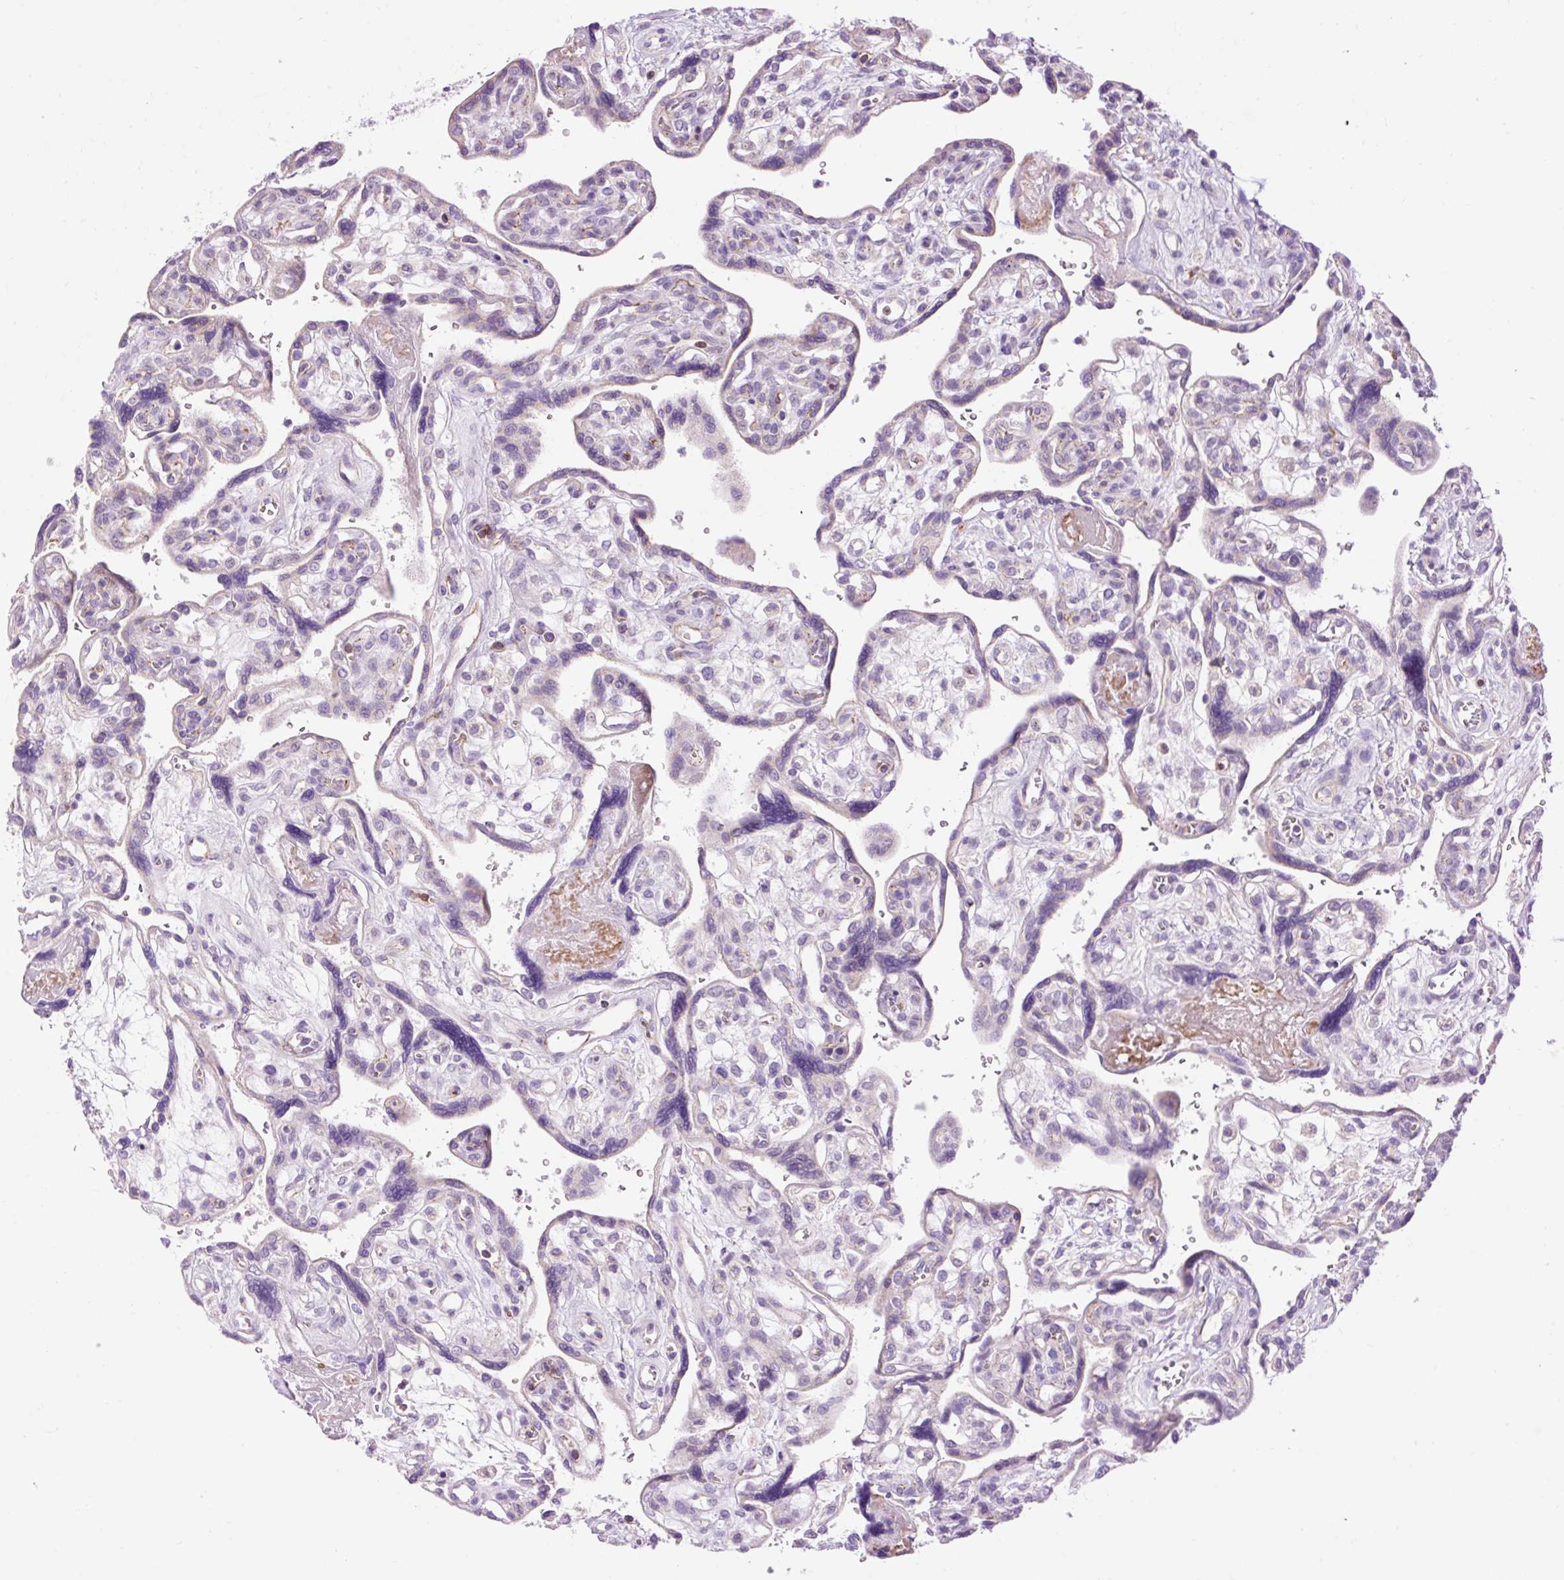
{"staining": {"intensity": "moderate", "quantity": ">75%", "location": "cytoplasmic/membranous"}, "tissue": "placenta", "cell_type": "Decidual cells", "image_type": "normal", "snomed": [{"axis": "morphology", "description": "Normal tissue, NOS"}, {"axis": "topography", "description": "Placenta"}], "caption": "Immunohistochemistry (IHC) (DAB (3,3'-diaminobenzidine)) staining of unremarkable placenta reveals moderate cytoplasmic/membranous protein staining in about >75% of decidual cells.", "gene": "CD83", "patient": {"sex": "female", "age": 39}}